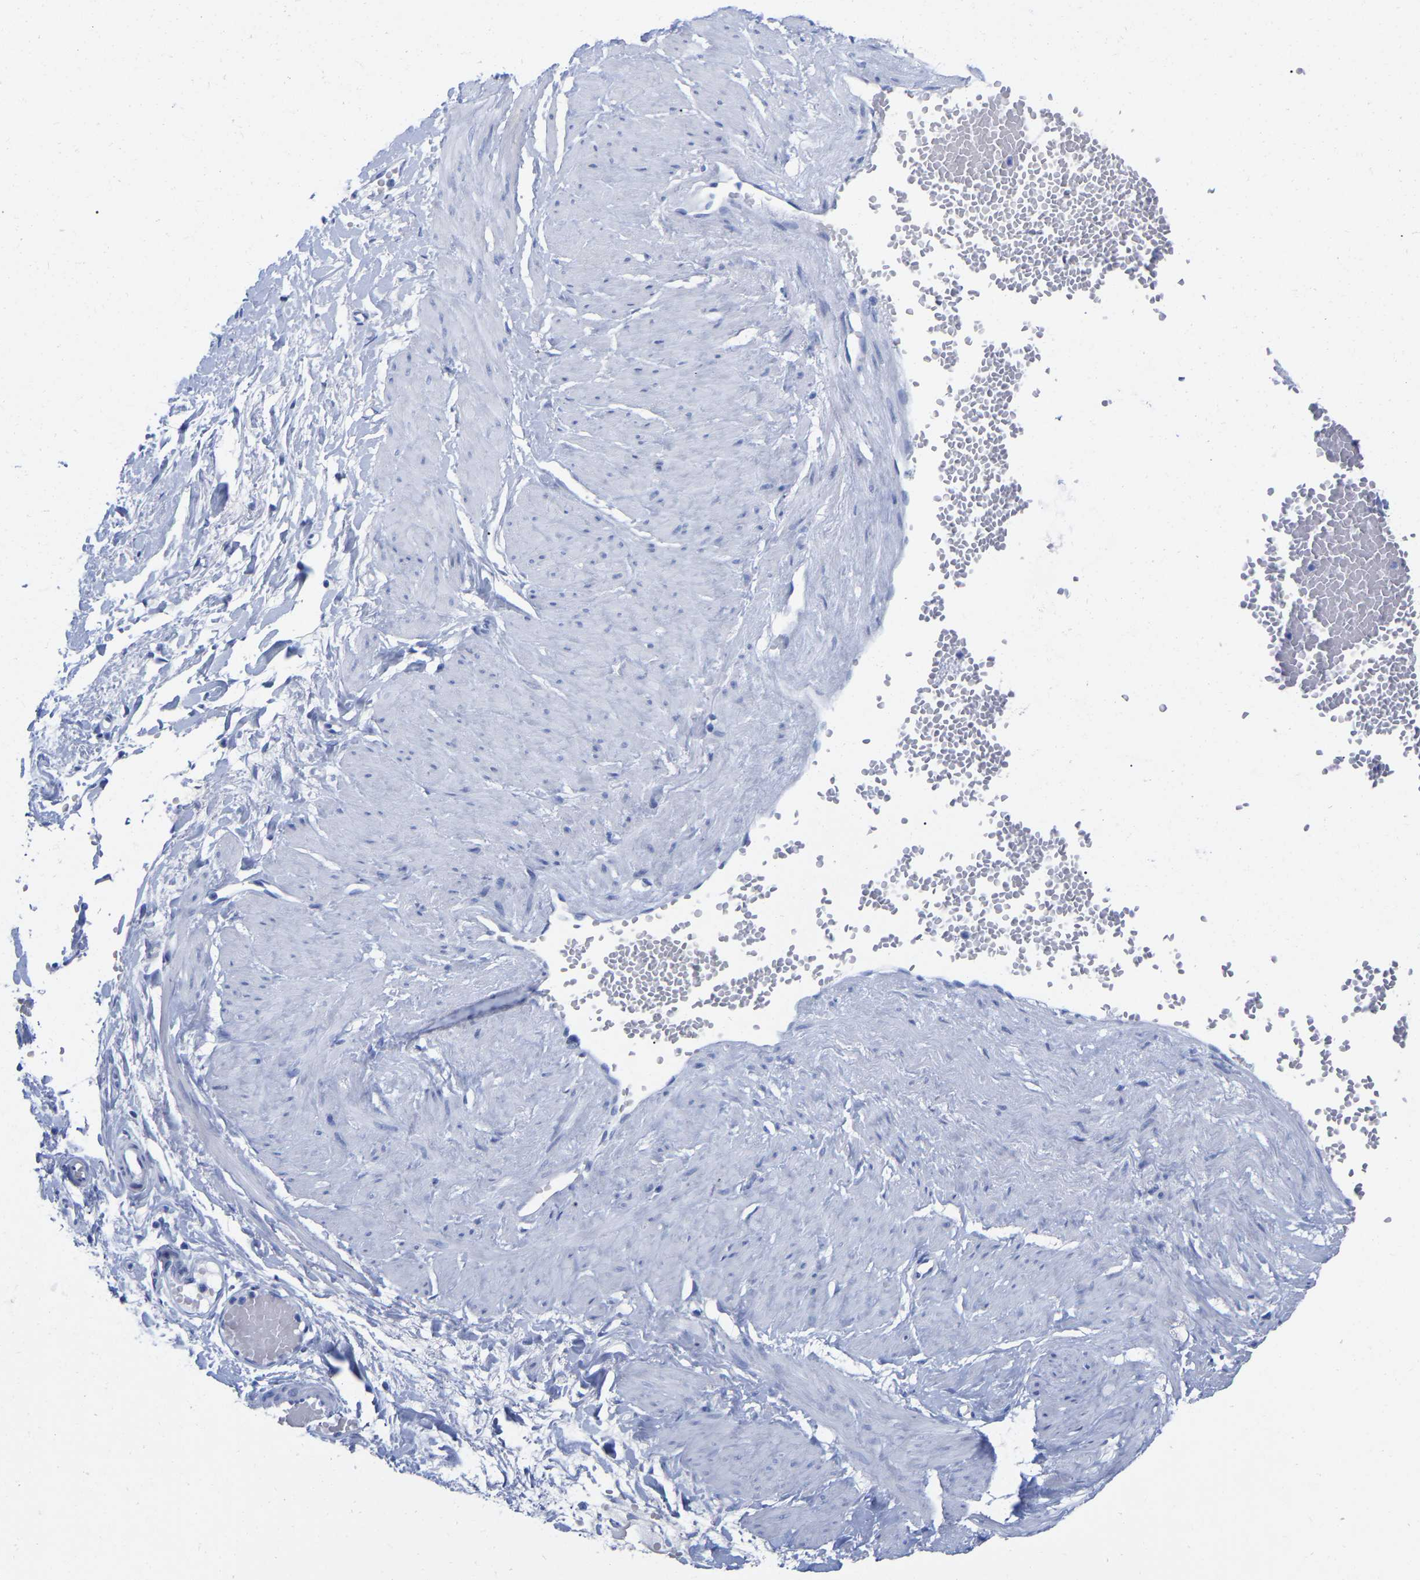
{"staining": {"intensity": "negative", "quantity": "none", "location": "none"}, "tissue": "adipose tissue", "cell_type": "Adipocytes", "image_type": "normal", "snomed": [{"axis": "morphology", "description": "Normal tissue, NOS"}, {"axis": "topography", "description": "Soft tissue"}], "caption": "Immunohistochemistry of unremarkable human adipose tissue demonstrates no expression in adipocytes.", "gene": "HAPLN1", "patient": {"sex": "male", "age": 72}}